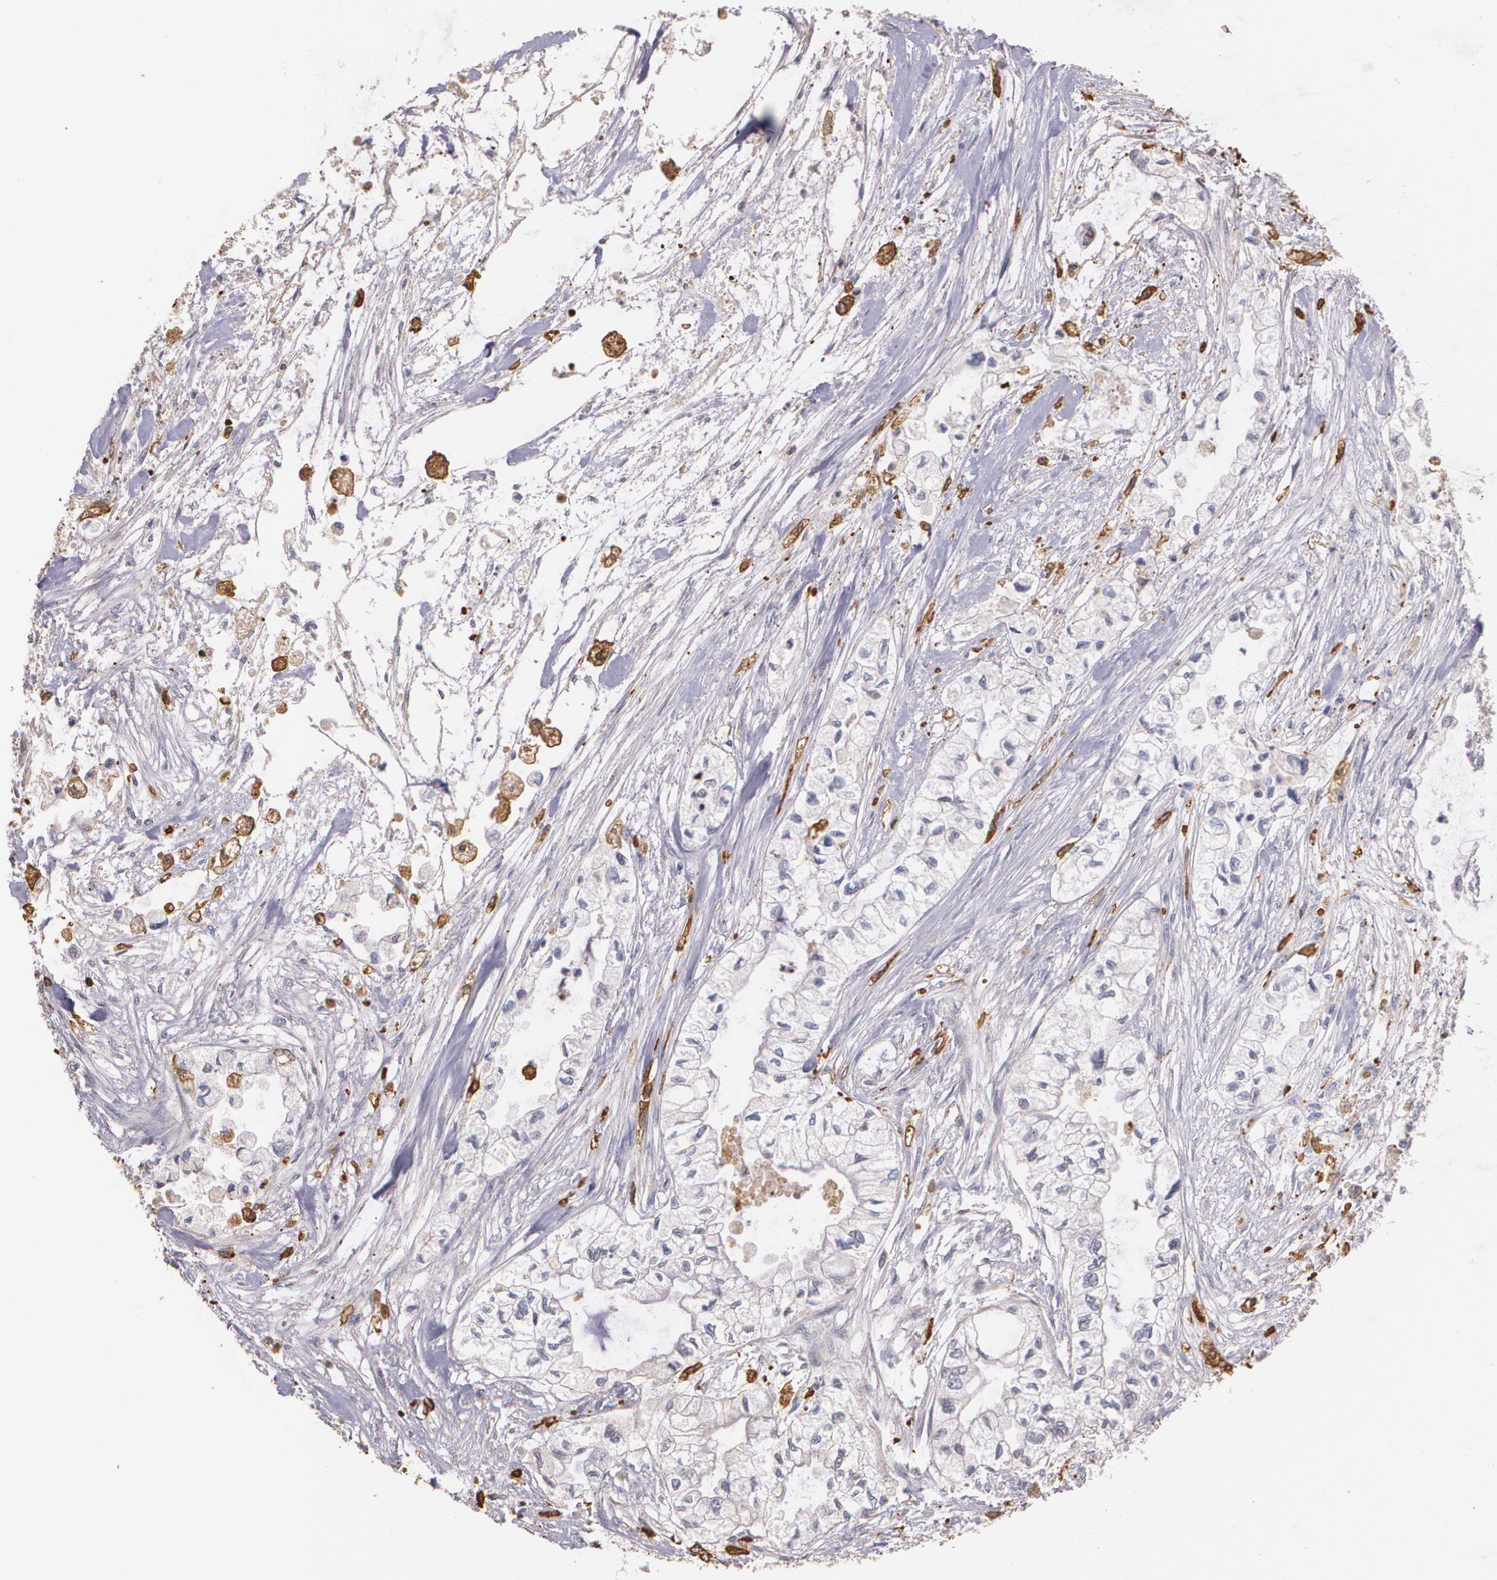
{"staining": {"intensity": "weak", "quantity": "<25%", "location": "cytoplasmic/membranous"}, "tissue": "pancreatic cancer", "cell_type": "Tumor cells", "image_type": "cancer", "snomed": [{"axis": "morphology", "description": "Adenocarcinoma, NOS"}, {"axis": "topography", "description": "Pancreas"}], "caption": "Immunohistochemistry photomicrograph of pancreatic cancer (adenocarcinoma) stained for a protein (brown), which demonstrates no expression in tumor cells.", "gene": "AMBP", "patient": {"sex": "male", "age": 79}}